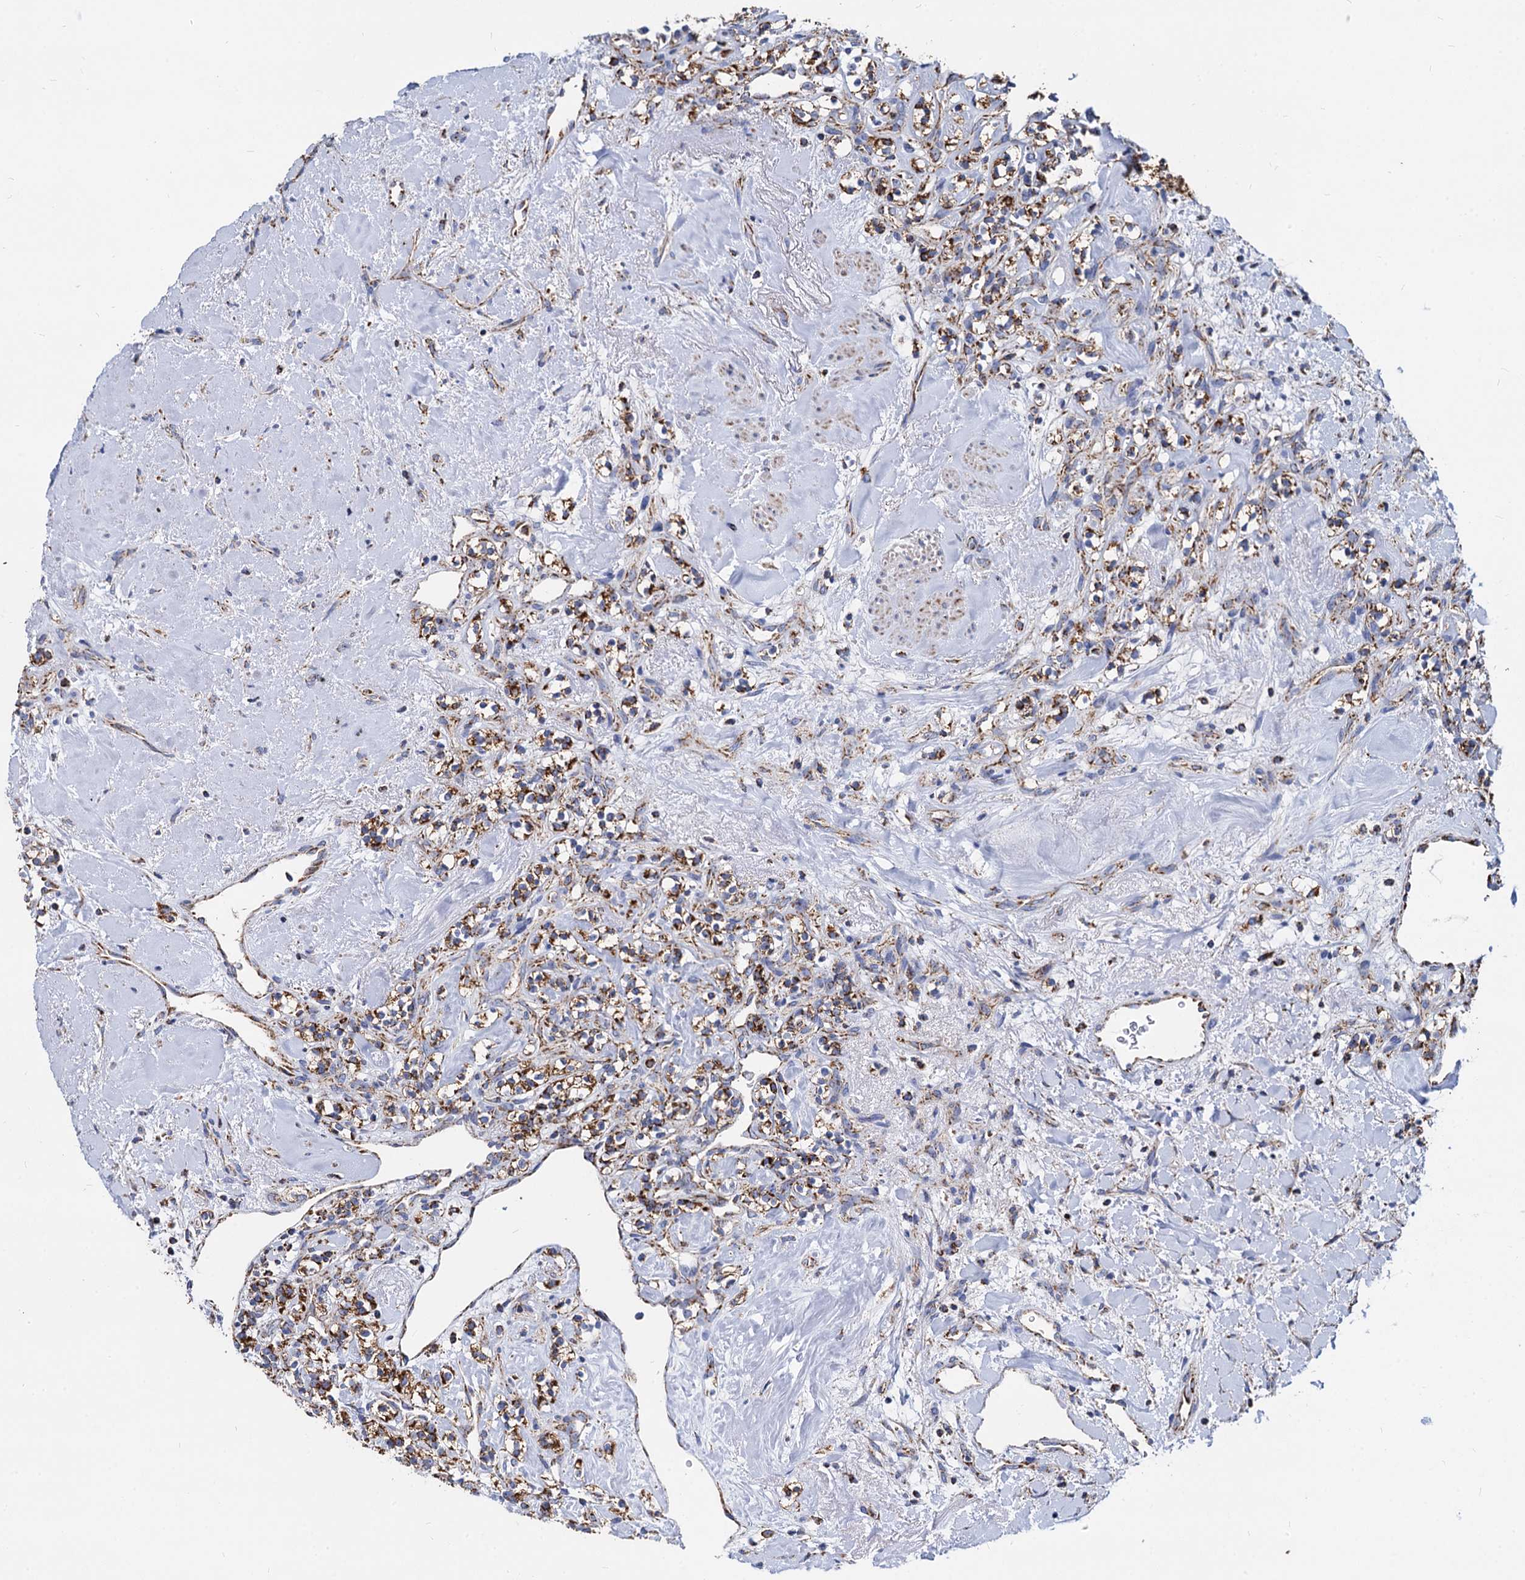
{"staining": {"intensity": "strong", "quantity": ">75%", "location": "cytoplasmic/membranous"}, "tissue": "renal cancer", "cell_type": "Tumor cells", "image_type": "cancer", "snomed": [{"axis": "morphology", "description": "Adenocarcinoma, NOS"}, {"axis": "topography", "description": "Kidney"}], "caption": "A brown stain shows strong cytoplasmic/membranous staining of a protein in renal adenocarcinoma tumor cells.", "gene": "TIMM10", "patient": {"sex": "male", "age": 77}}